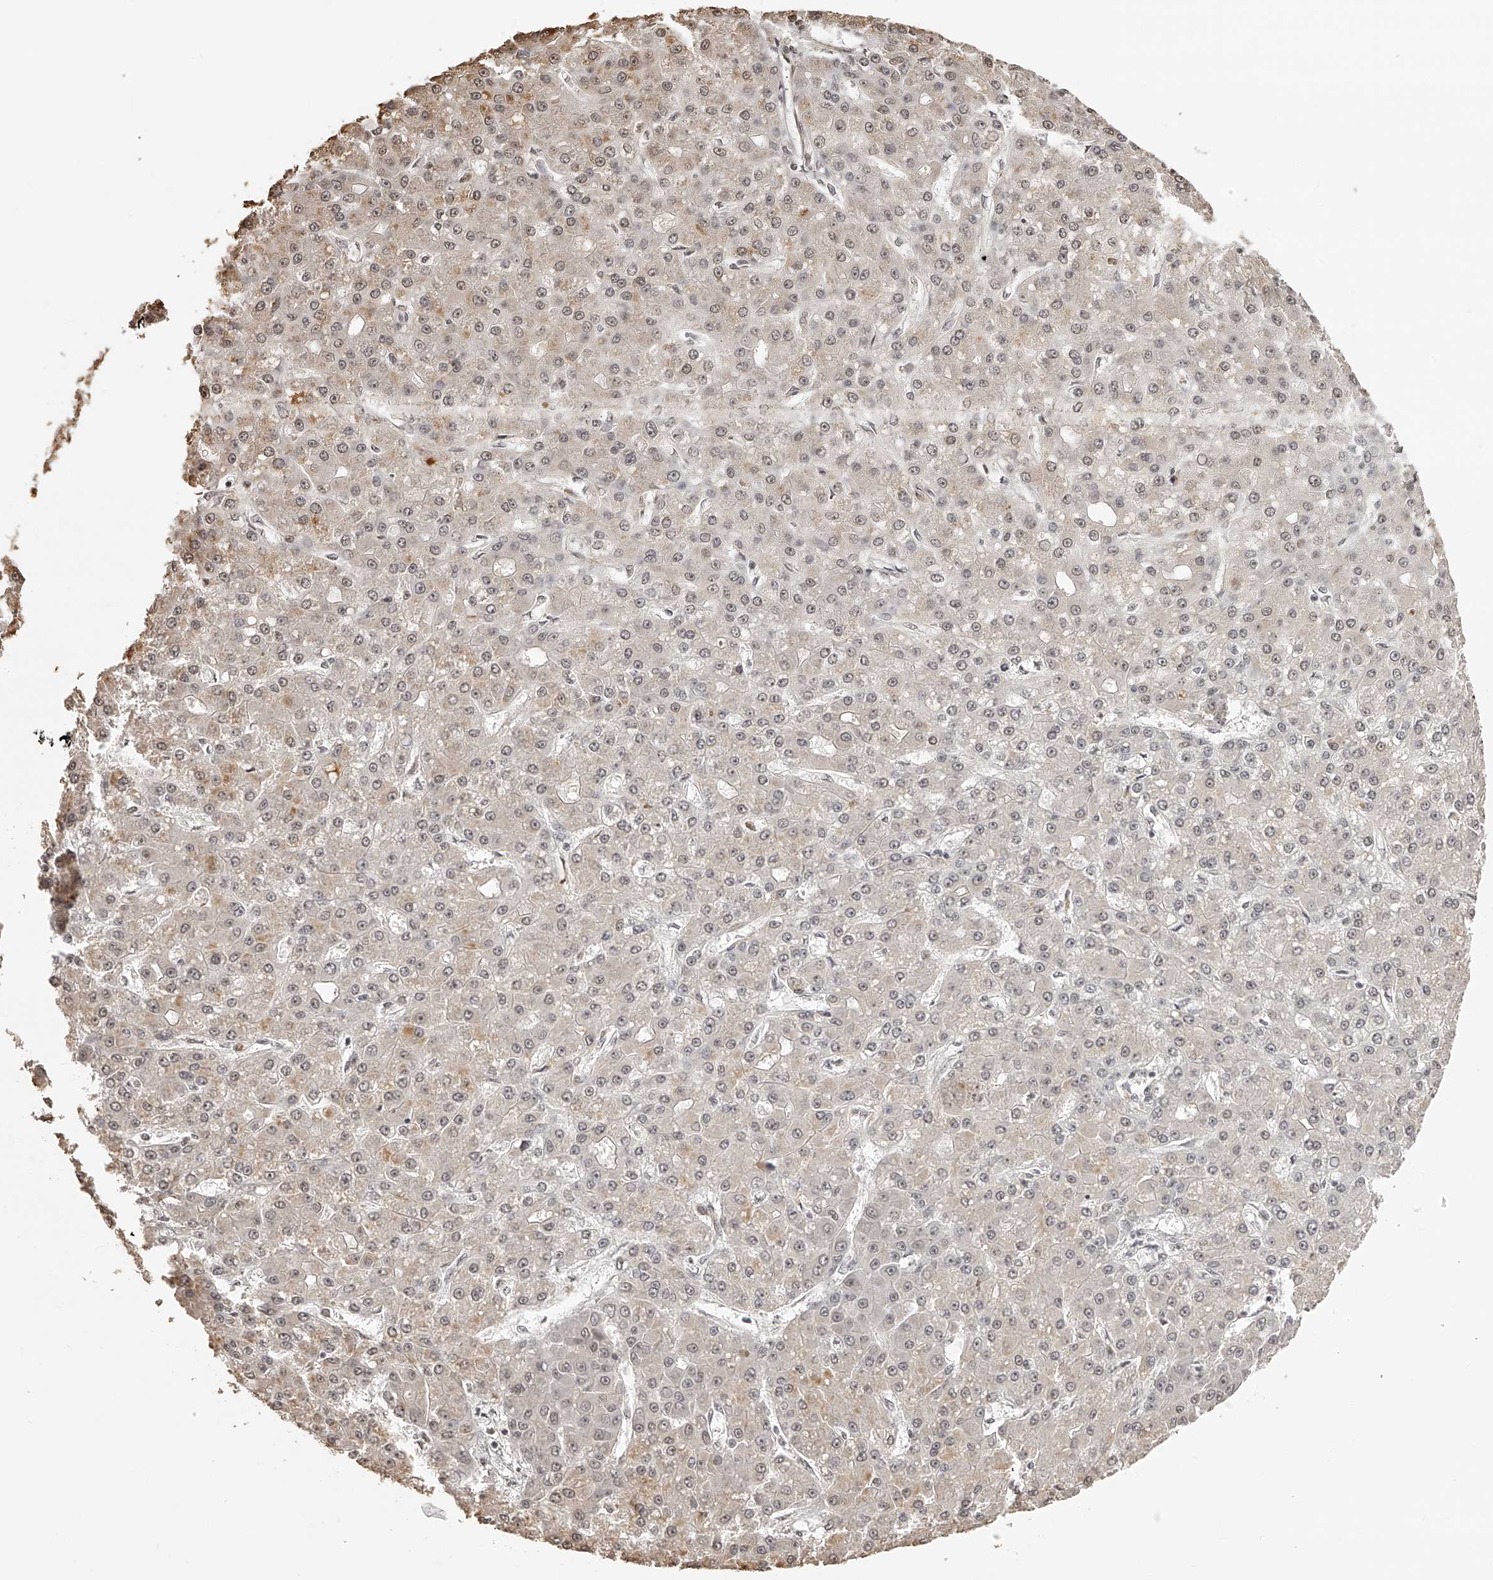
{"staining": {"intensity": "weak", "quantity": ">75%", "location": "cytoplasmic/membranous,nuclear"}, "tissue": "liver cancer", "cell_type": "Tumor cells", "image_type": "cancer", "snomed": [{"axis": "morphology", "description": "Carcinoma, Hepatocellular, NOS"}, {"axis": "topography", "description": "Liver"}], "caption": "The immunohistochemical stain shows weak cytoplasmic/membranous and nuclear staining in tumor cells of liver cancer (hepatocellular carcinoma) tissue.", "gene": "ZNF503", "patient": {"sex": "male", "age": 67}}